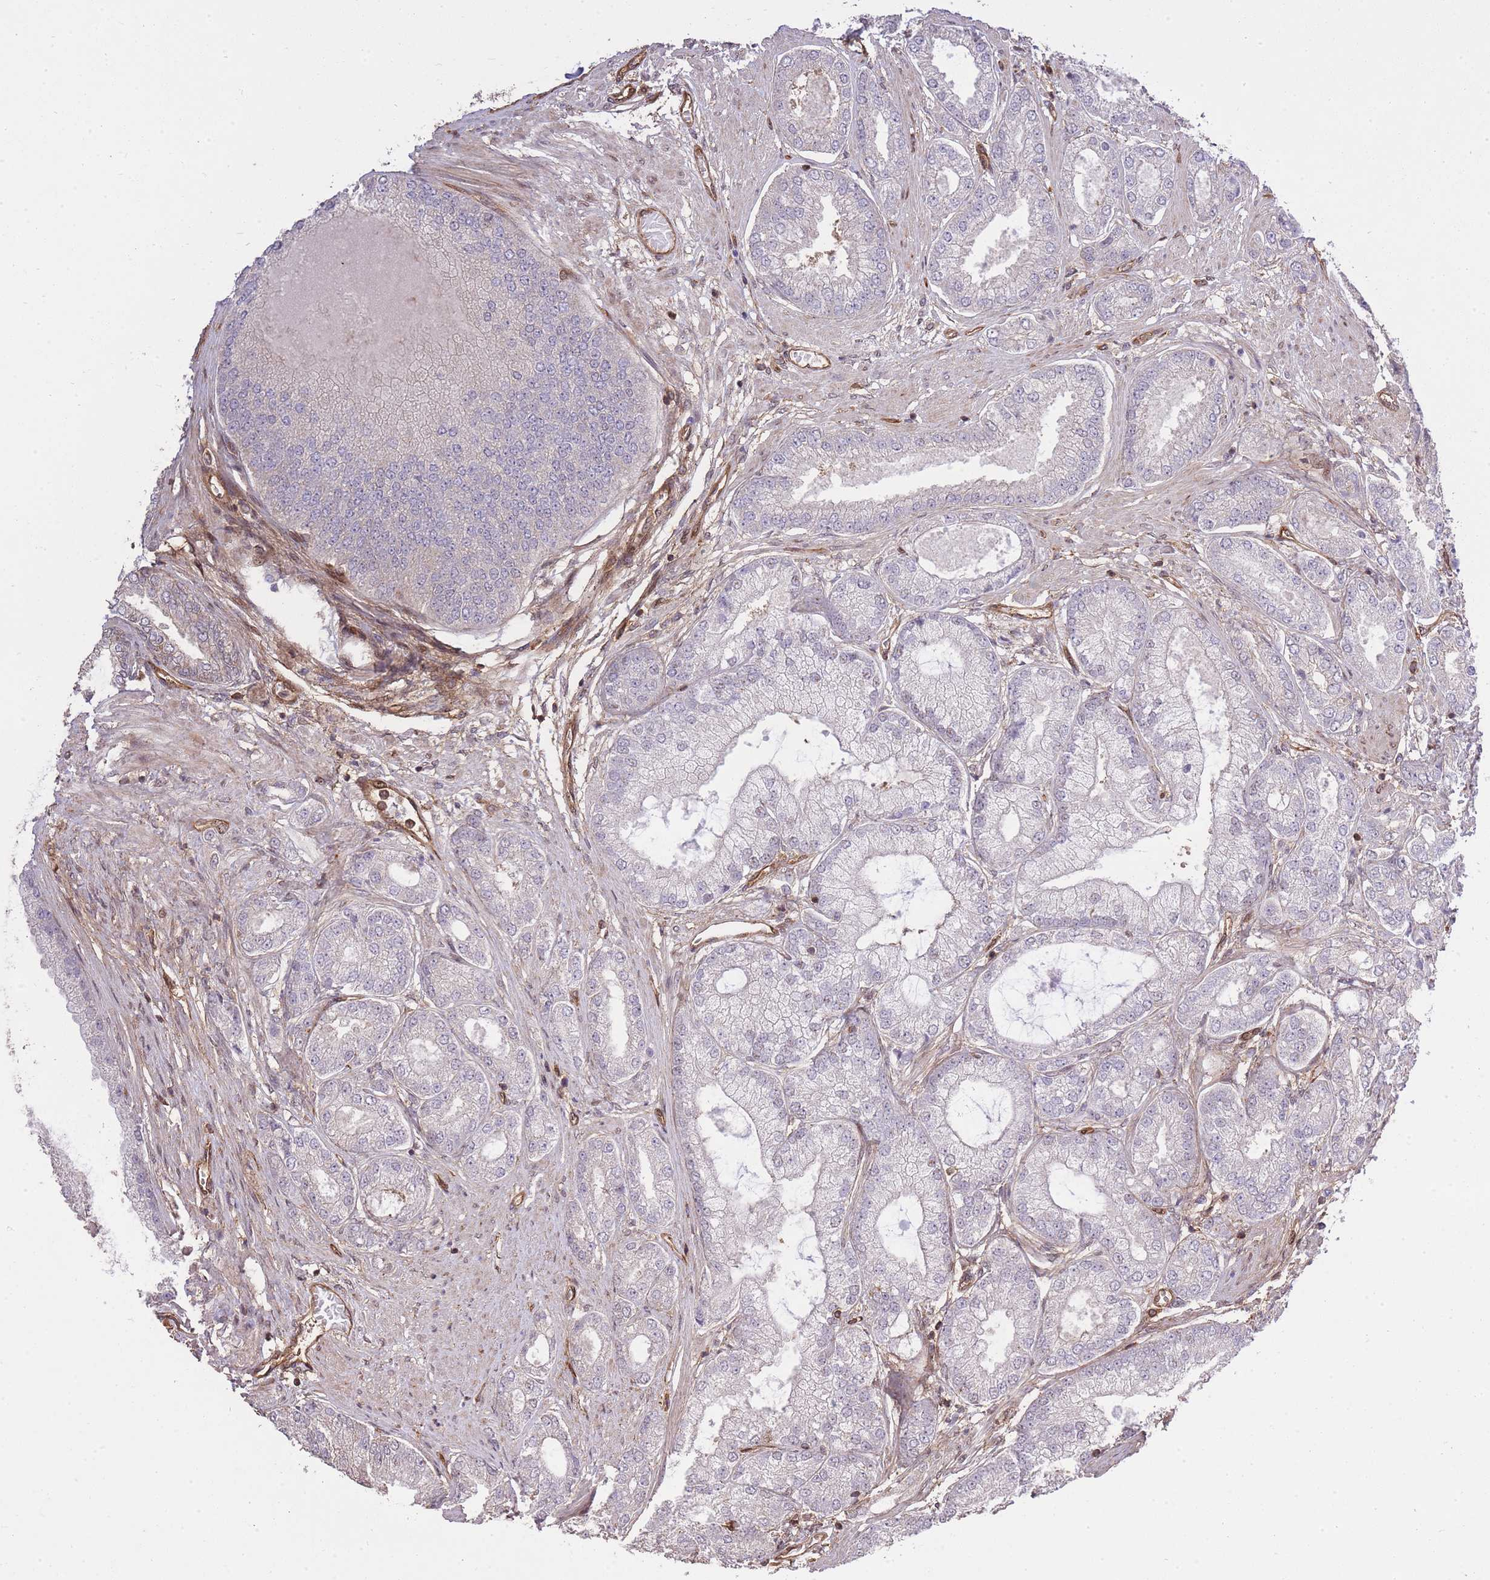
{"staining": {"intensity": "negative", "quantity": "none", "location": "none"}, "tissue": "prostate cancer", "cell_type": "Tumor cells", "image_type": "cancer", "snomed": [{"axis": "morphology", "description": "Adenocarcinoma, High grade"}, {"axis": "topography", "description": "Prostate"}], "caption": "High power microscopy histopathology image of an immunohistochemistry (IHC) photomicrograph of prostate cancer, revealing no significant staining in tumor cells.", "gene": "PLD1", "patient": {"sex": "male", "age": 71}}